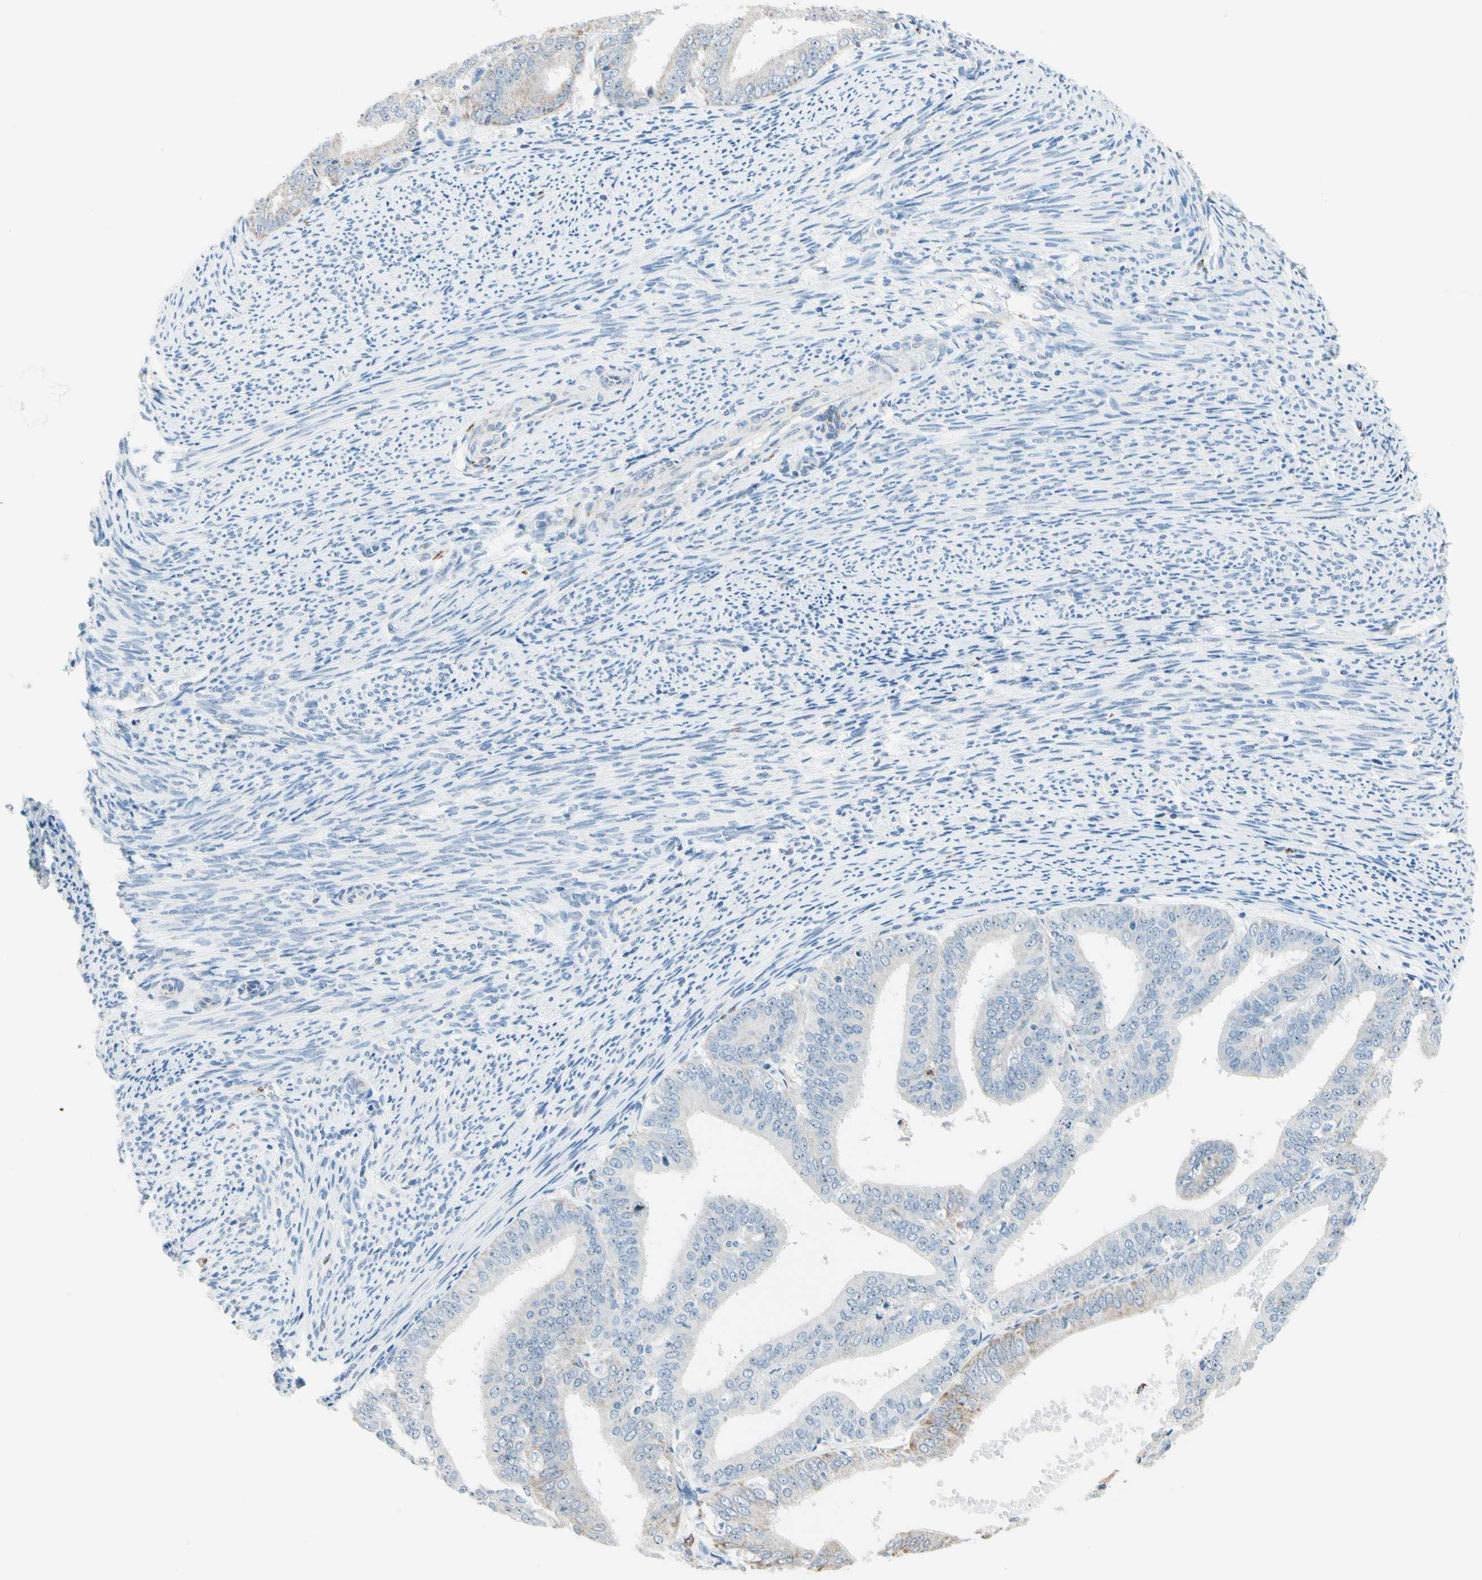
{"staining": {"intensity": "negative", "quantity": "none", "location": "none"}, "tissue": "endometrial cancer", "cell_type": "Tumor cells", "image_type": "cancer", "snomed": [{"axis": "morphology", "description": "Adenocarcinoma, NOS"}, {"axis": "topography", "description": "Endometrium"}], "caption": "The micrograph exhibits no staining of tumor cells in endometrial cancer (adenocarcinoma). (DAB immunohistochemistry (IHC), high magnification).", "gene": "CYSLTR1", "patient": {"sex": "female", "age": 63}}